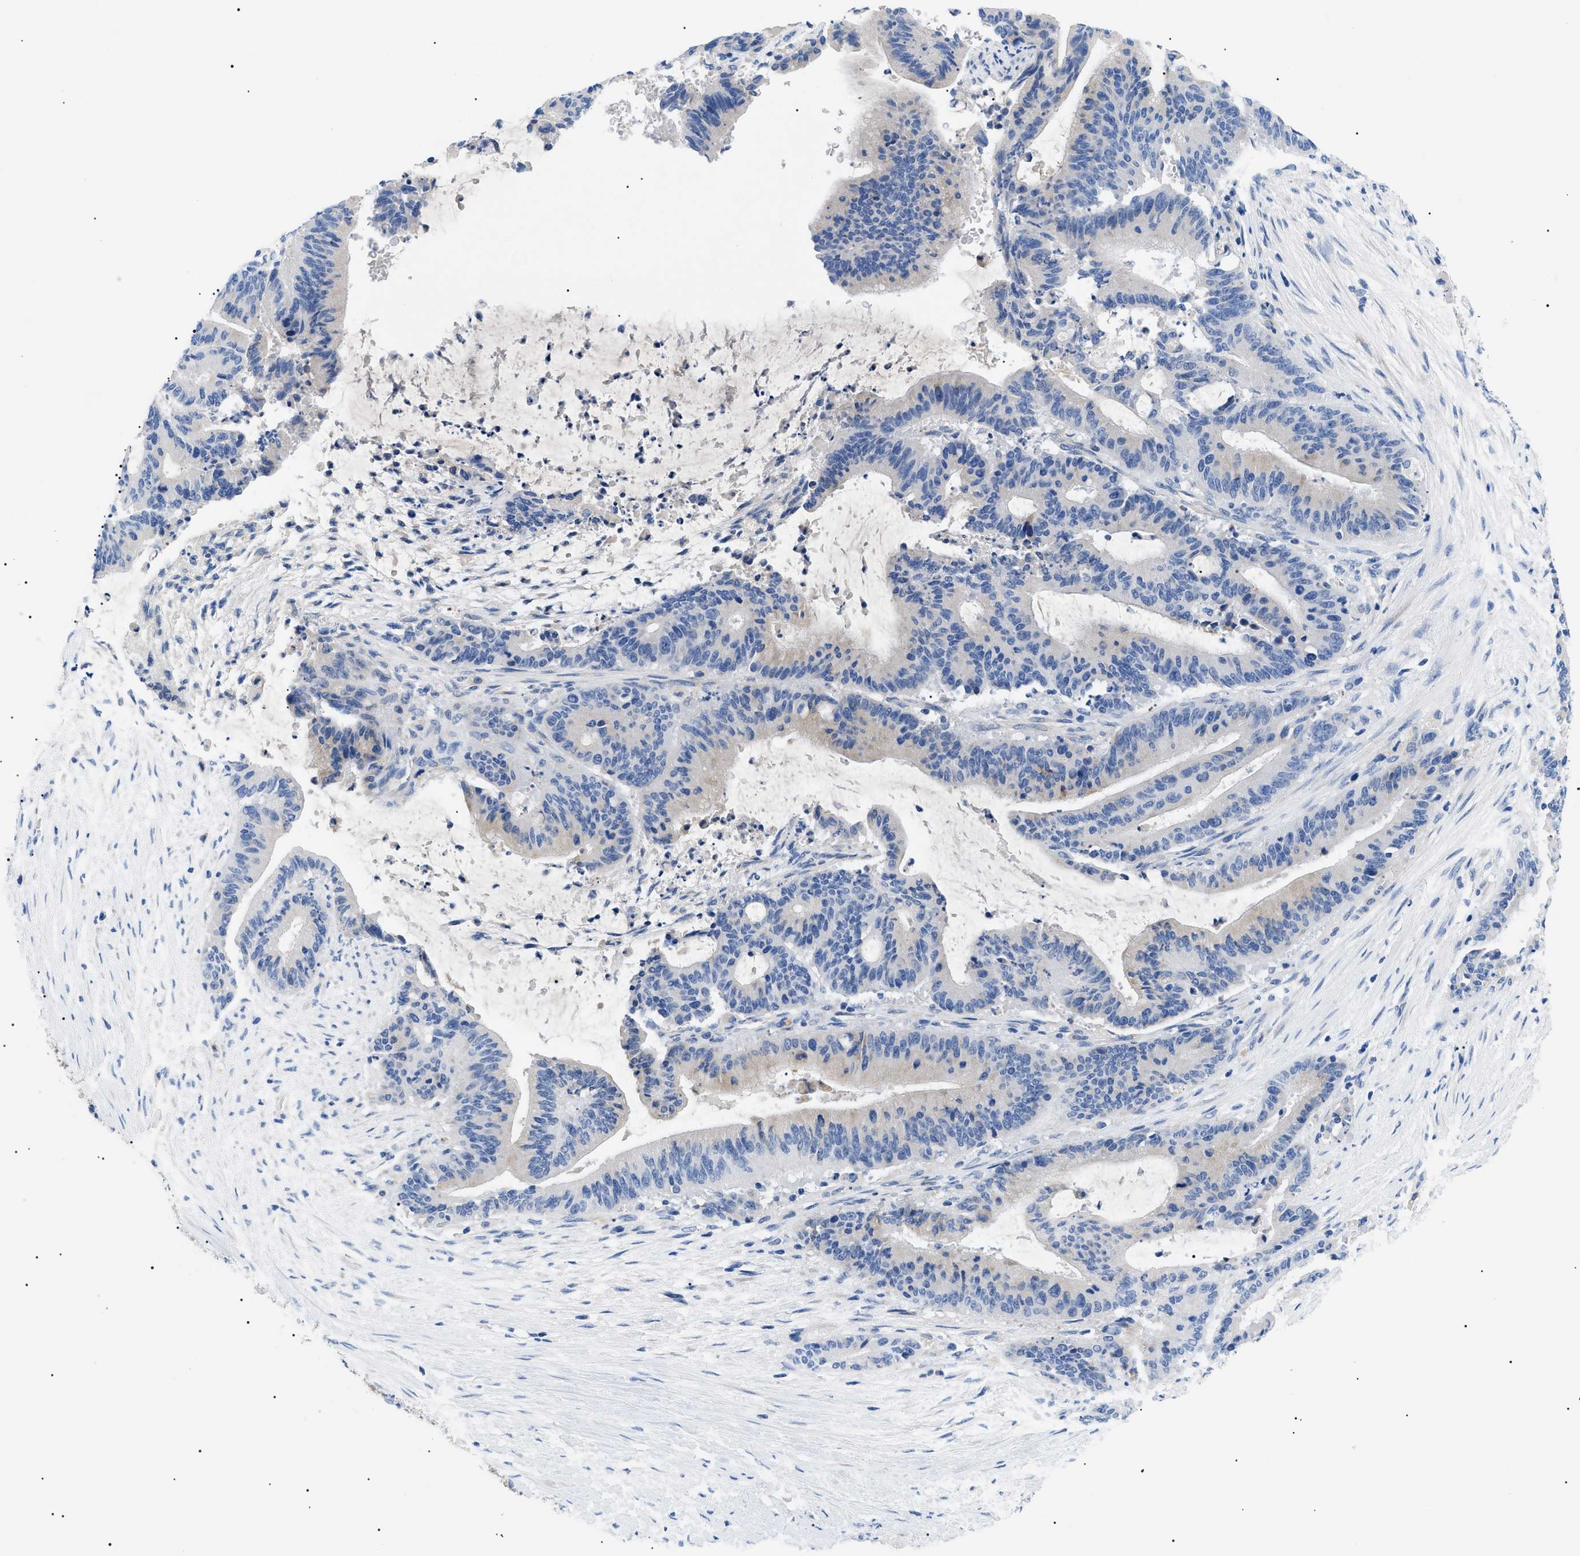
{"staining": {"intensity": "negative", "quantity": "none", "location": "none"}, "tissue": "liver cancer", "cell_type": "Tumor cells", "image_type": "cancer", "snomed": [{"axis": "morphology", "description": "Cholangiocarcinoma"}, {"axis": "topography", "description": "Liver"}], "caption": "Immunohistochemistry micrograph of liver cholangiocarcinoma stained for a protein (brown), which shows no expression in tumor cells.", "gene": "ACKR1", "patient": {"sex": "female", "age": 73}}